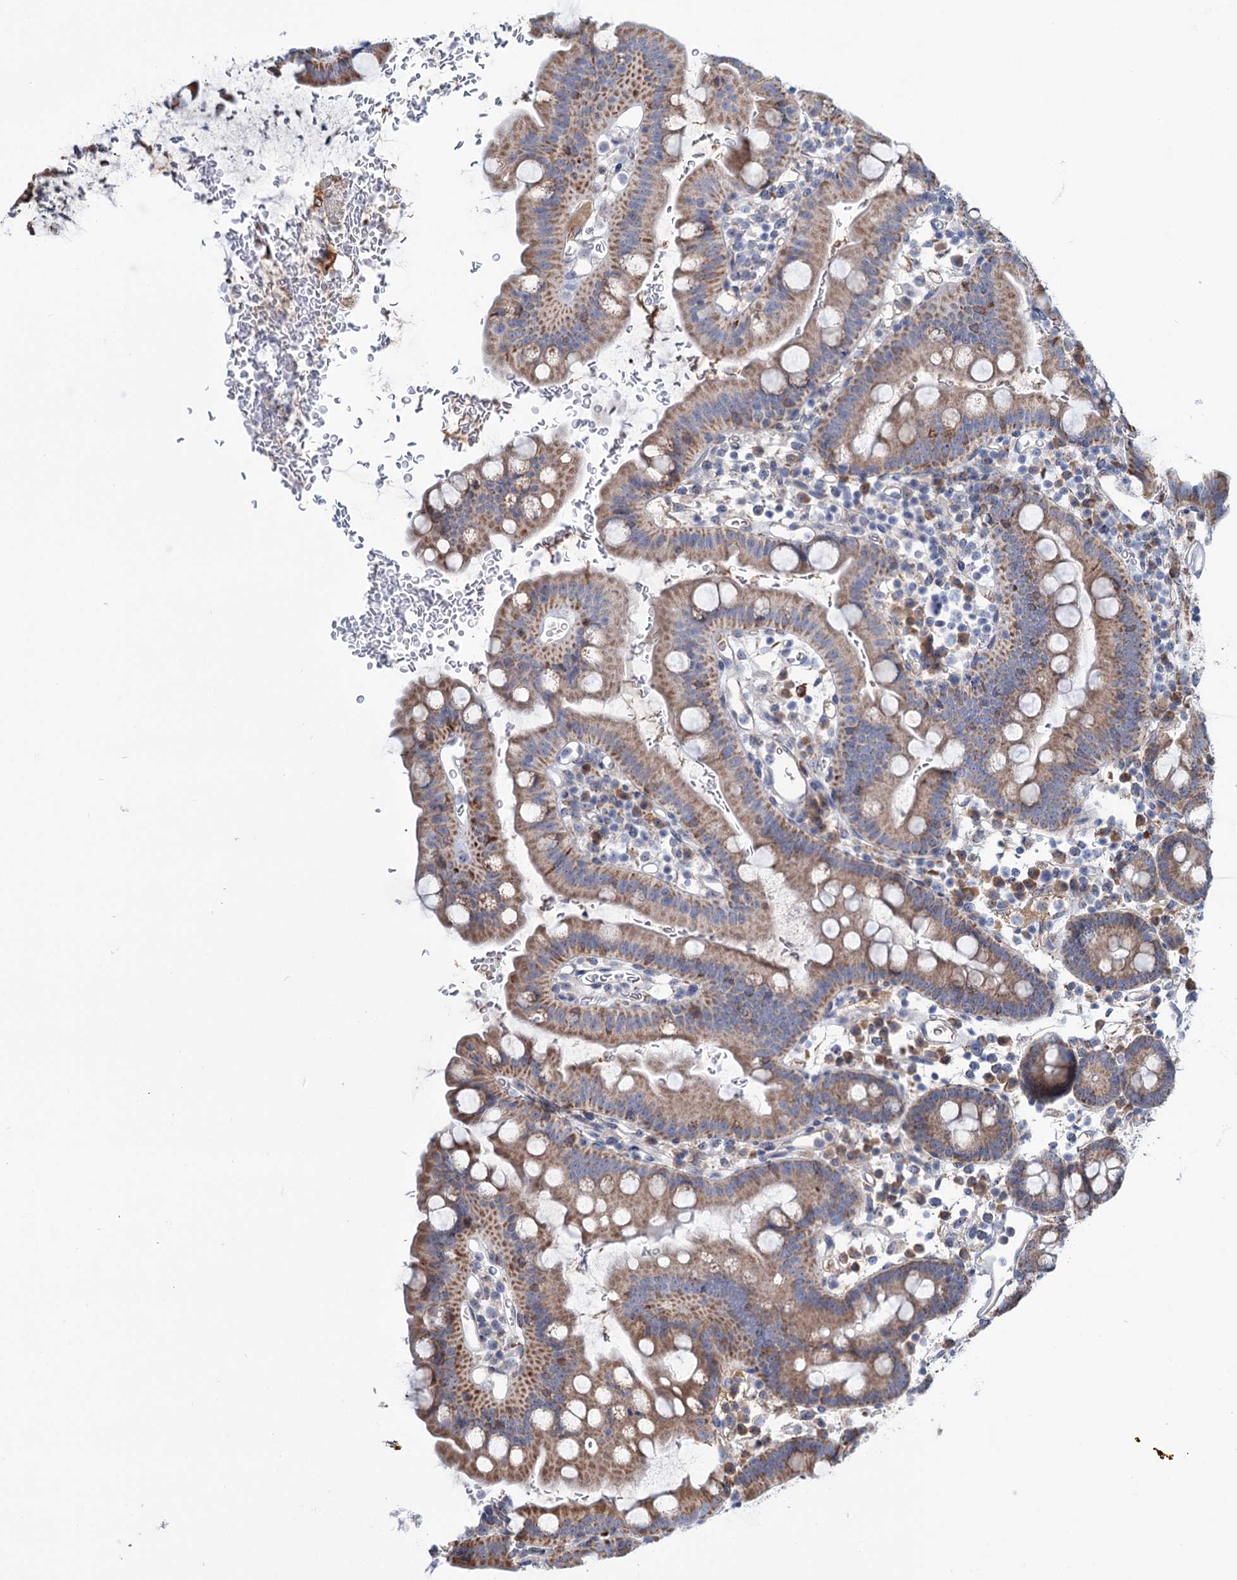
{"staining": {"intensity": "moderate", "quantity": "25%-75%", "location": "cytoplasmic/membranous"}, "tissue": "small intestine", "cell_type": "Glandular cells", "image_type": "normal", "snomed": [{"axis": "morphology", "description": "Normal tissue, NOS"}, {"axis": "topography", "description": "Stomach, upper"}, {"axis": "topography", "description": "Stomach, lower"}, {"axis": "topography", "description": "Small intestine"}], "caption": "The image displays a brown stain indicating the presence of a protein in the cytoplasmic/membranous of glandular cells in small intestine.", "gene": "LPIN1", "patient": {"sex": "male", "age": 68}}